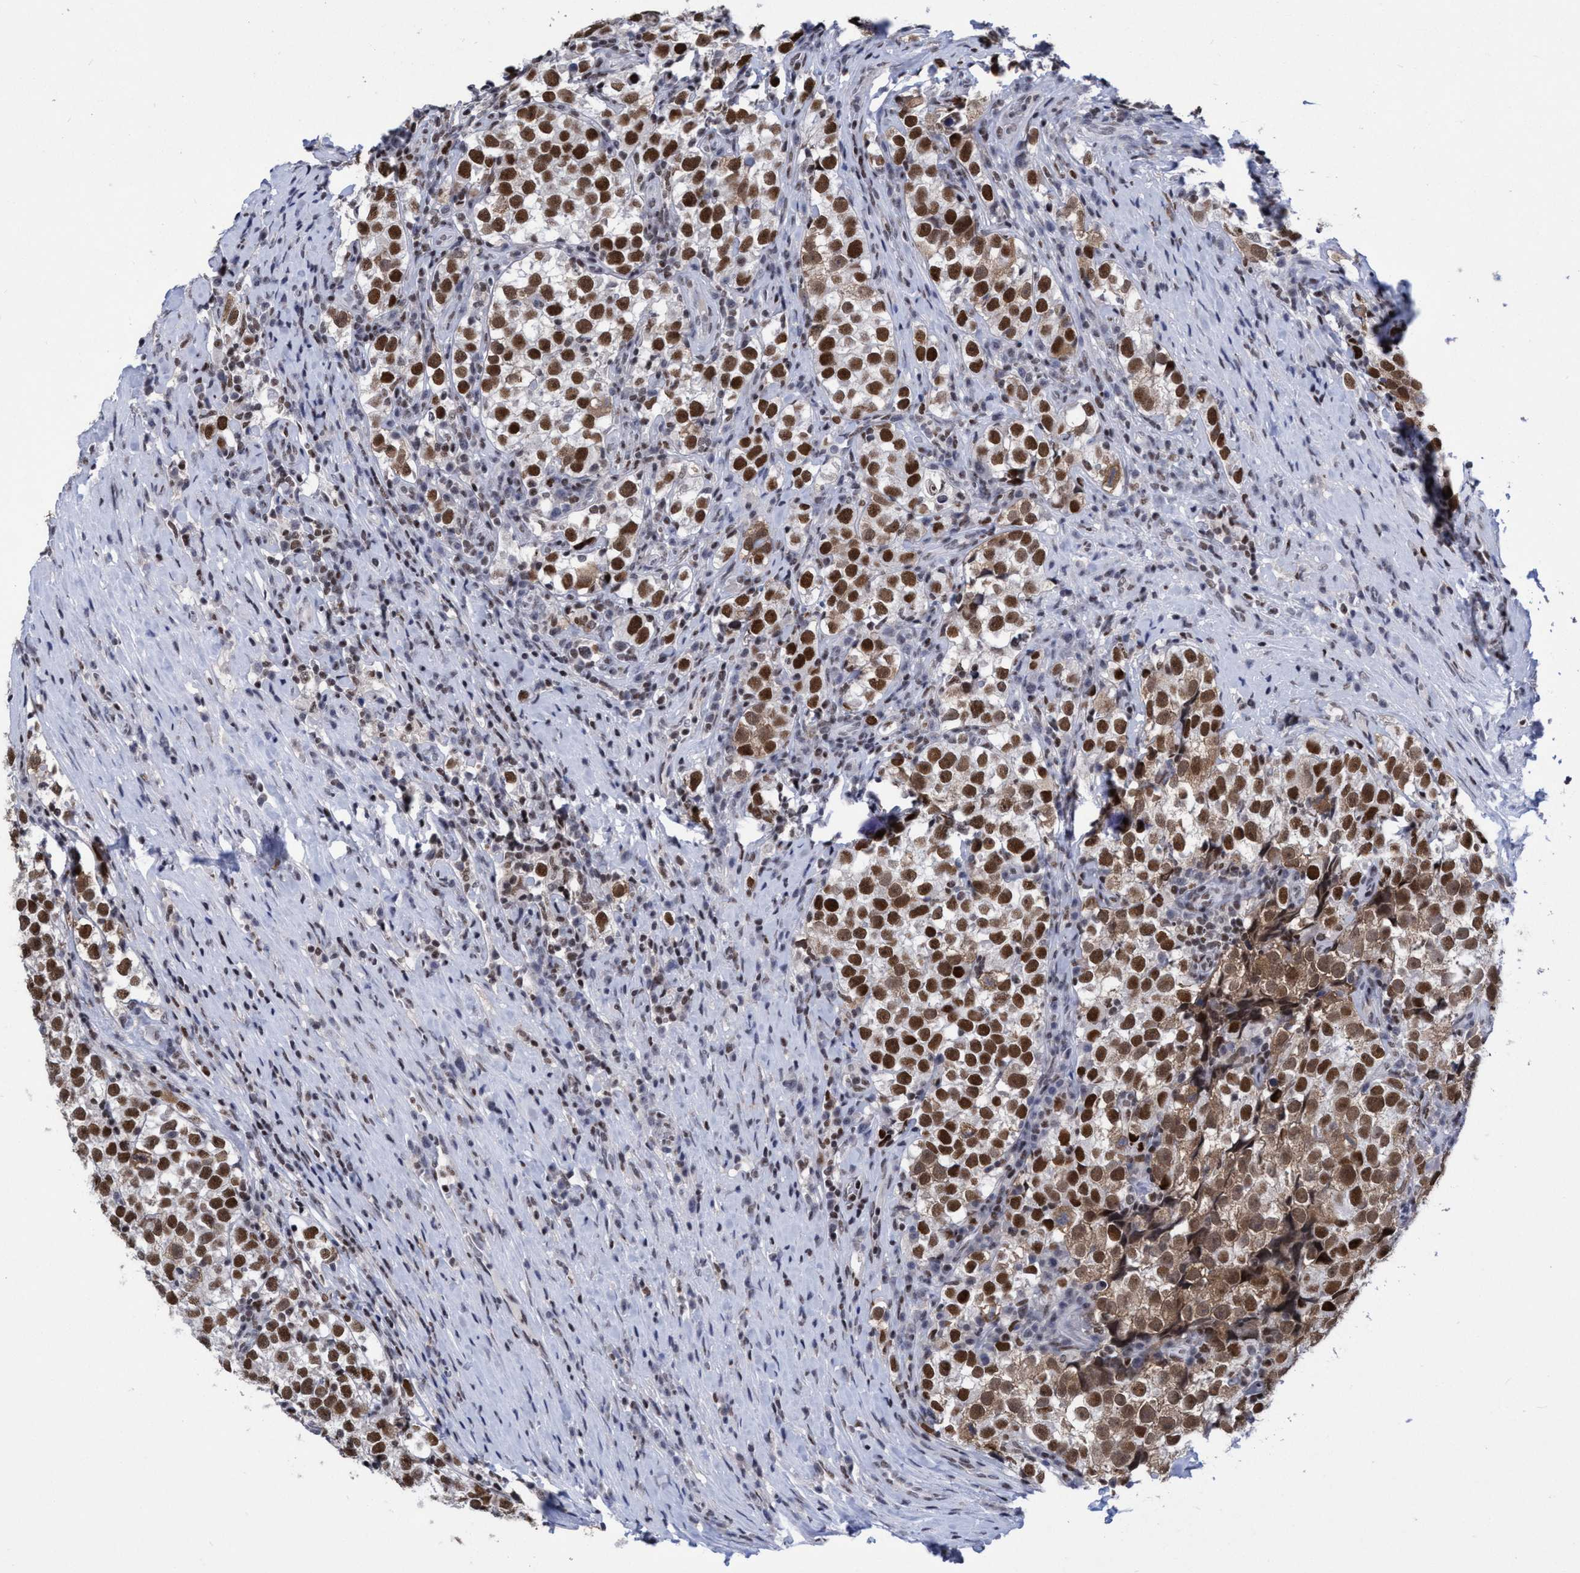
{"staining": {"intensity": "strong", "quantity": ">75%", "location": "nuclear"}, "tissue": "testis cancer", "cell_type": "Tumor cells", "image_type": "cancer", "snomed": [{"axis": "morphology", "description": "Normal tissue, NOS"}, {"axis": "morphology", "description": "Seminoma, NOS"}, {"axis": "topography", "description": "Testis"}], "caption": "High-magnification brightfield microscopy of testis cancer stained with DAB (3,3'-diaminobenzidine) (brown) and counterstained with hematoxylin (blue). tumor cells exhibit strong nuclear expression is appreciated in about>75% of cells. Nuclei are stained in blue.", "gene": "C9orf78", "patient": {"sex": "male", "age": 43}}